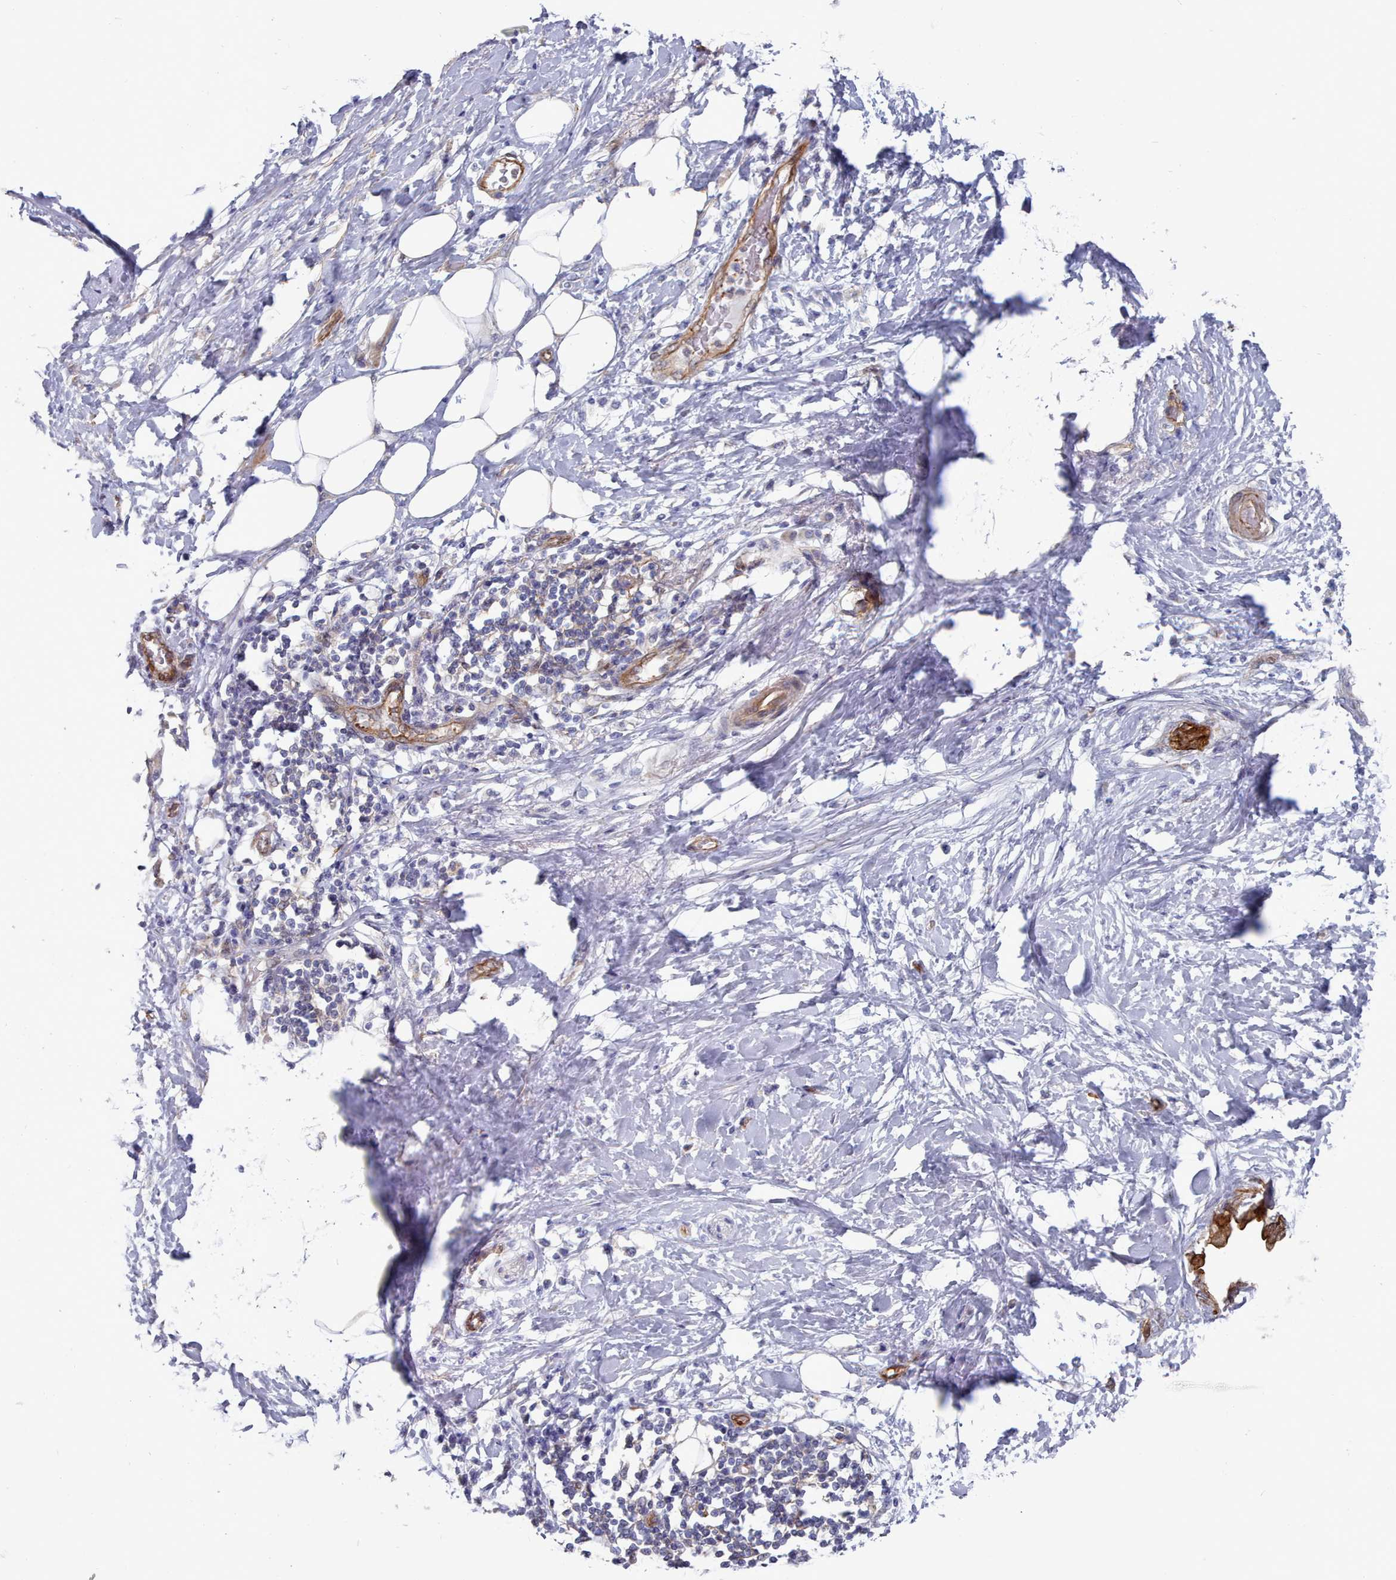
{"staining": {"intensity": "negative", "quantity": "none", "location": "none"}, "tissue": "adipose tissue", "cell_type": "Adipocytes", "image_type": "normal", "snomed": [{"axis": "morphology", "description": "Normal tissue, NOS"}, {"axis": "morphology", "description": "Adenocarcinoma, NOS"}, {"axis": "topography", "description": "Duodenum"}, {"axis": "topography", "description": "Peripheral nerve tissue"}], "caption": "A high-resolution photomicrograph shows immunohistochemistry staining of normal adipose tissue, which shows no significant expression in adipocytes. The staining is performed using DAB brown chromogen with nuclei counter-stained in using hematoxylin.", "gene": "G6PC1", "patient": {"sex": "female", "age": 60}}